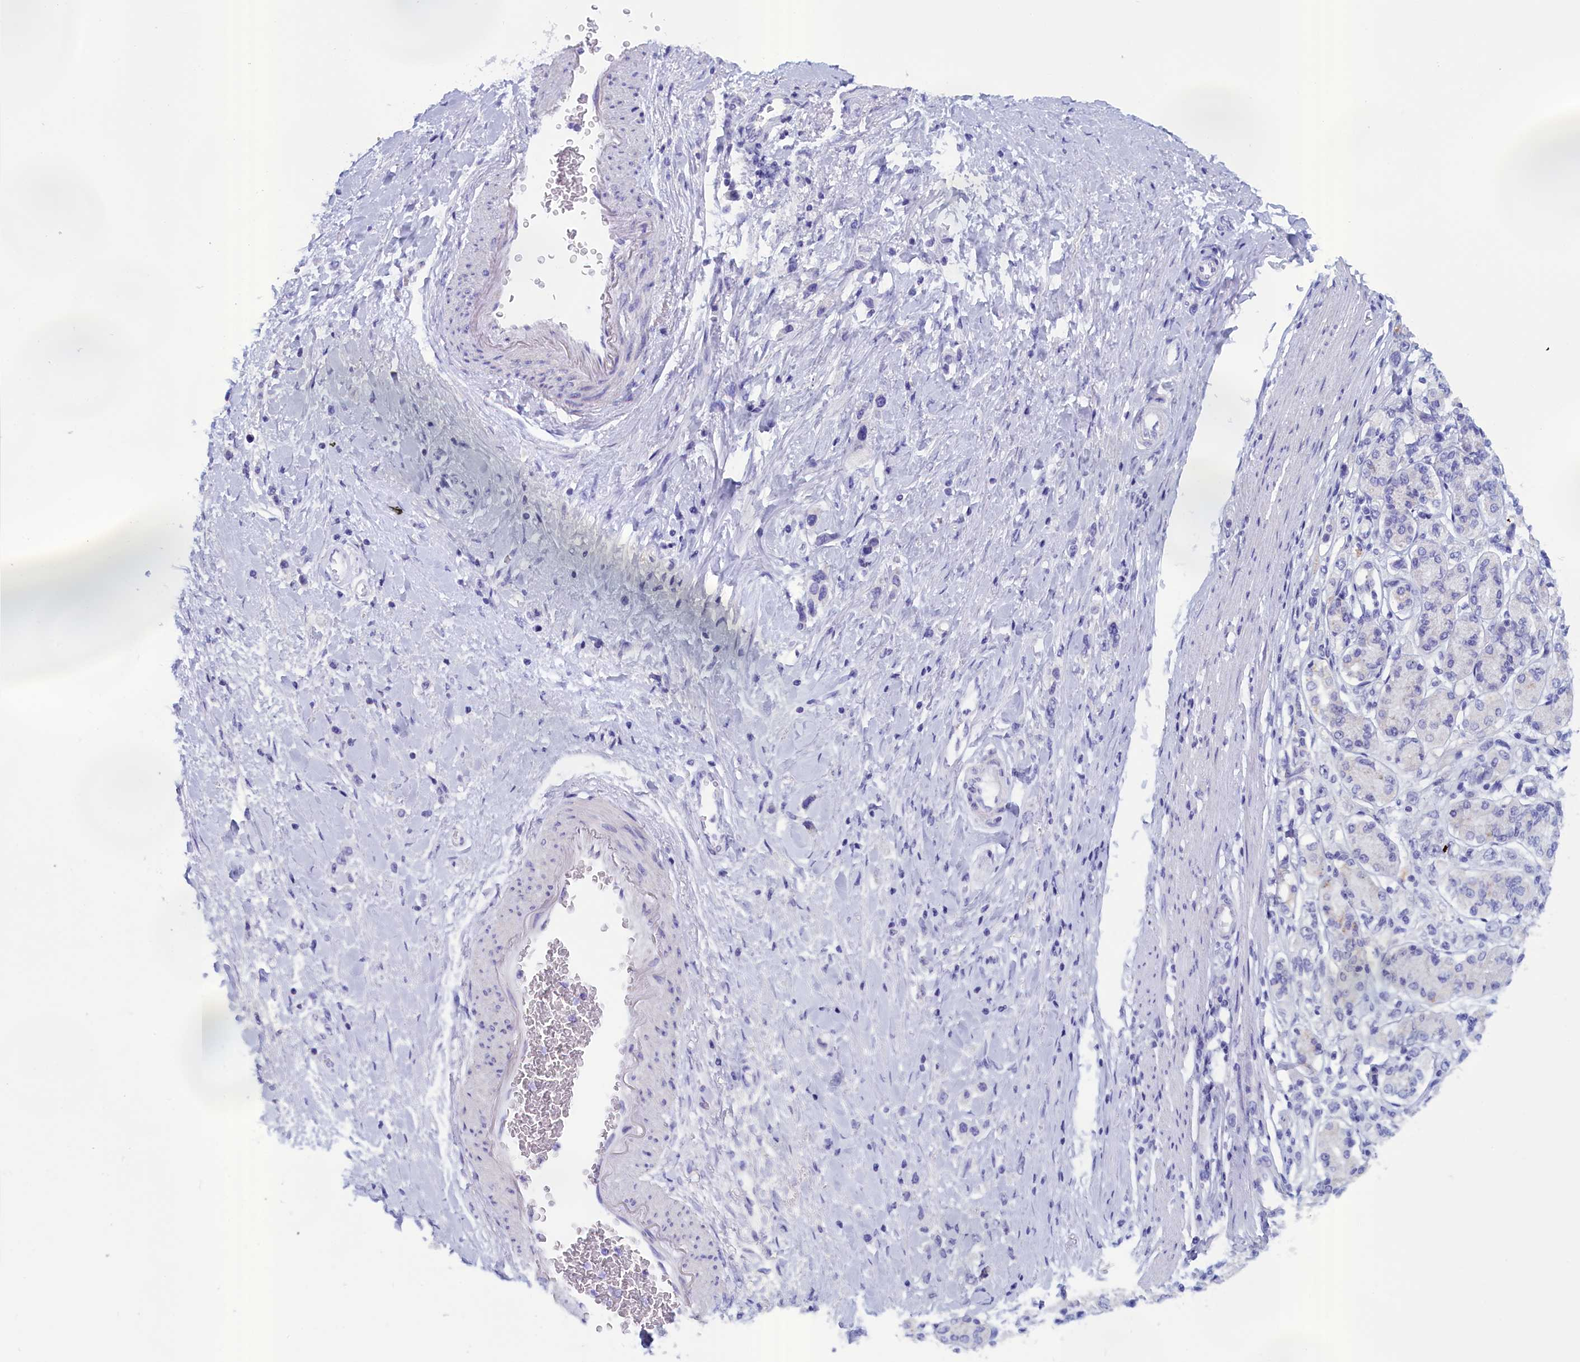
{"staining": {"intensity": "negative", "quantity": "none", "location": "none"}, "tissue": "stomach cancer", "cell_type": "Tumor cells", "image_type": "cancer", "snomed": [{"axis": "morphology", "description": "Adenocarcinoma, NOS"}, {"axis": "topography", "description": "Stomach"}], "caption": "This is an immunohistochemistry histopathology image of human stomach cancer. There is no positivity in tumor cells.", "gene": "ANKRD2", "patient": {"sex": "female", "age": 65}}